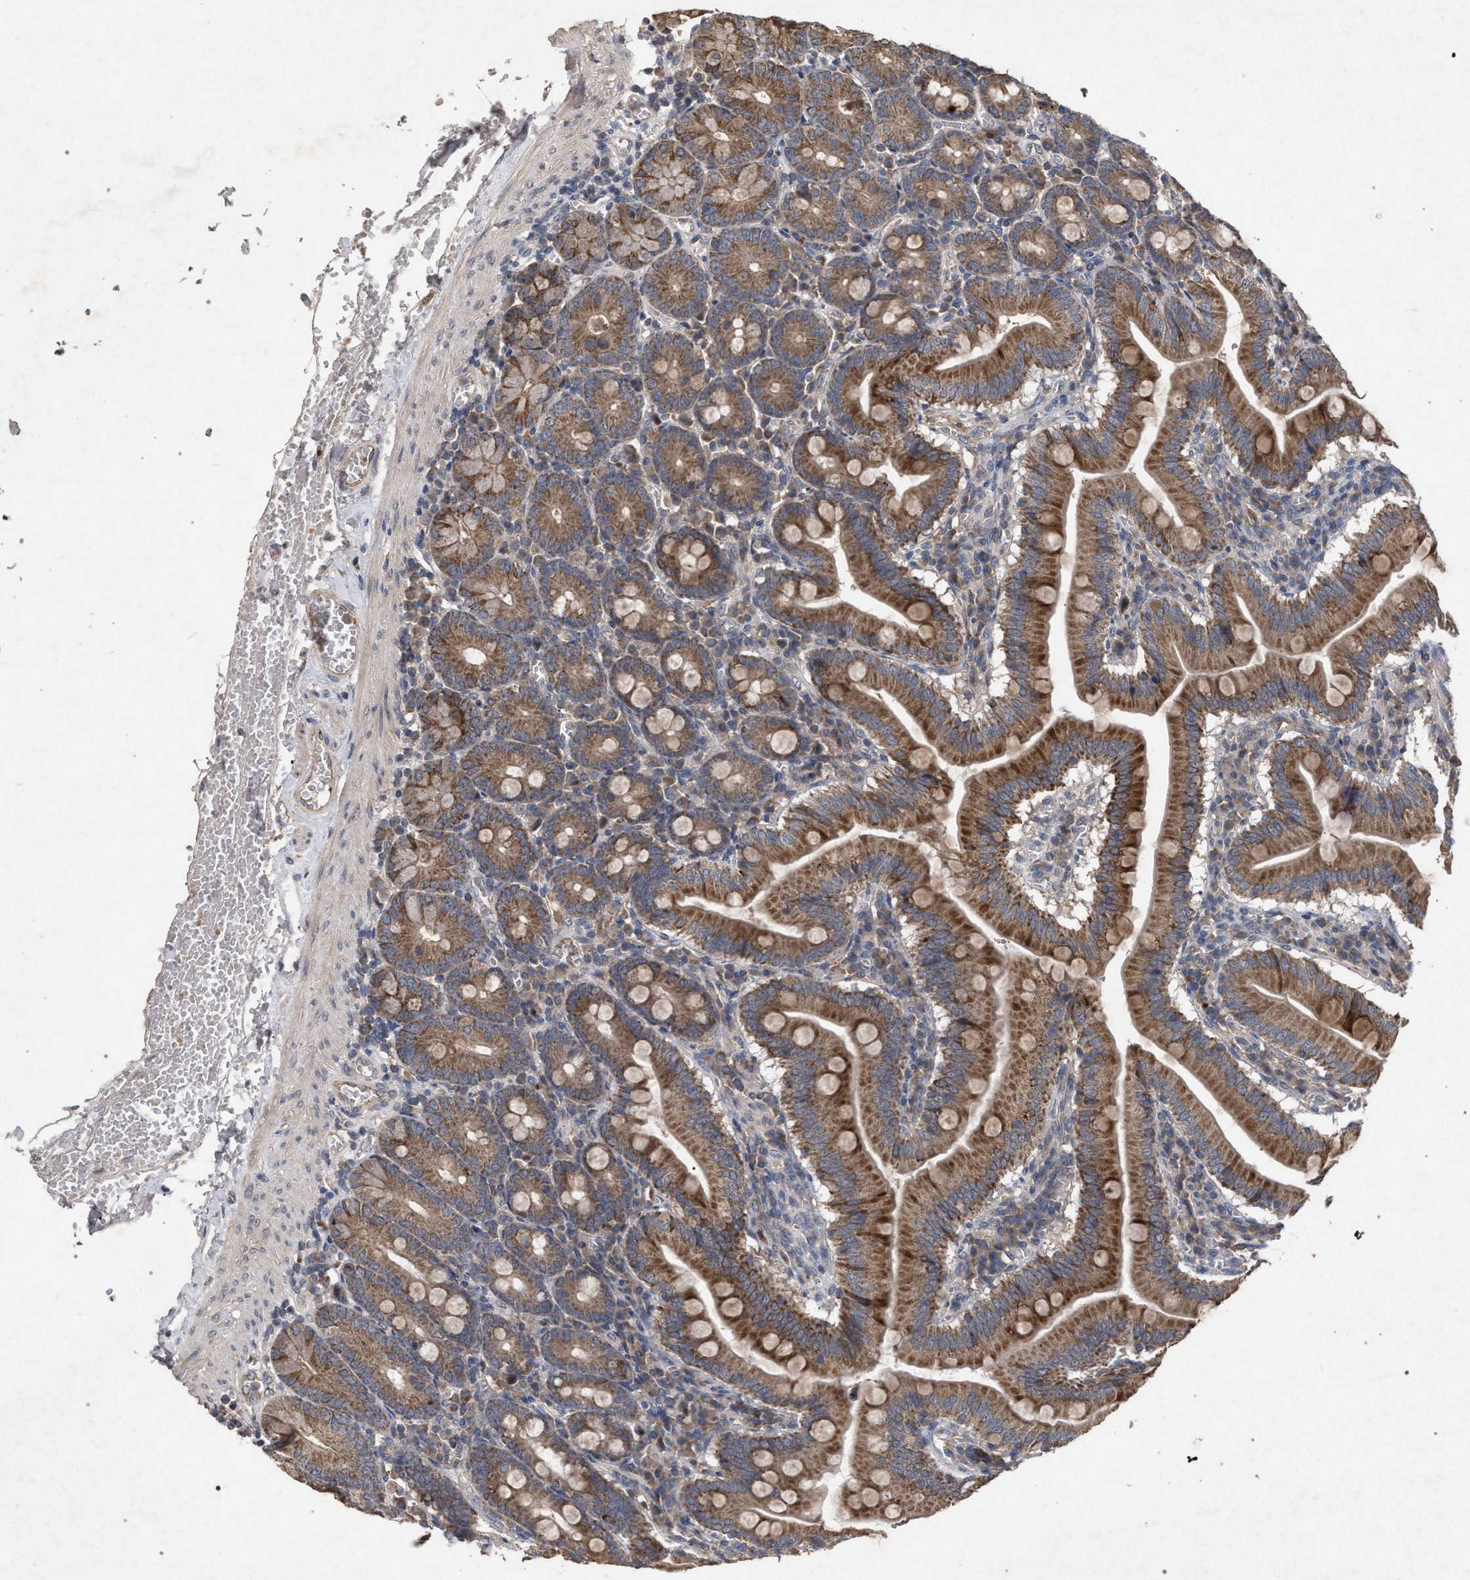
{"staining": {"intensity": "strong", "quantity": ">75%", "location": "cytoplasmic/membranous"}, "tissue": "small intestine", "cell_type": "Glandular cells", "image_type": "normal", "snomed": [{"axis": "morphology", "description": "Normal tissue, NOS"}, {"axis": "topography", "description": "Small intestine"}], "caption": "Immunohistochemistry (IHC) histopathology image of unremarkable small intestine: small intestine stained using immunohistochemistry exhibits high levels of strong protein expression localized specifically in the cytoplasmic/membranous of glandular cells, appearing as a cytoplasmic/membranous brown color.", "gene": "PKD2L1", "patient": {"sex": "male", "age": 71}}